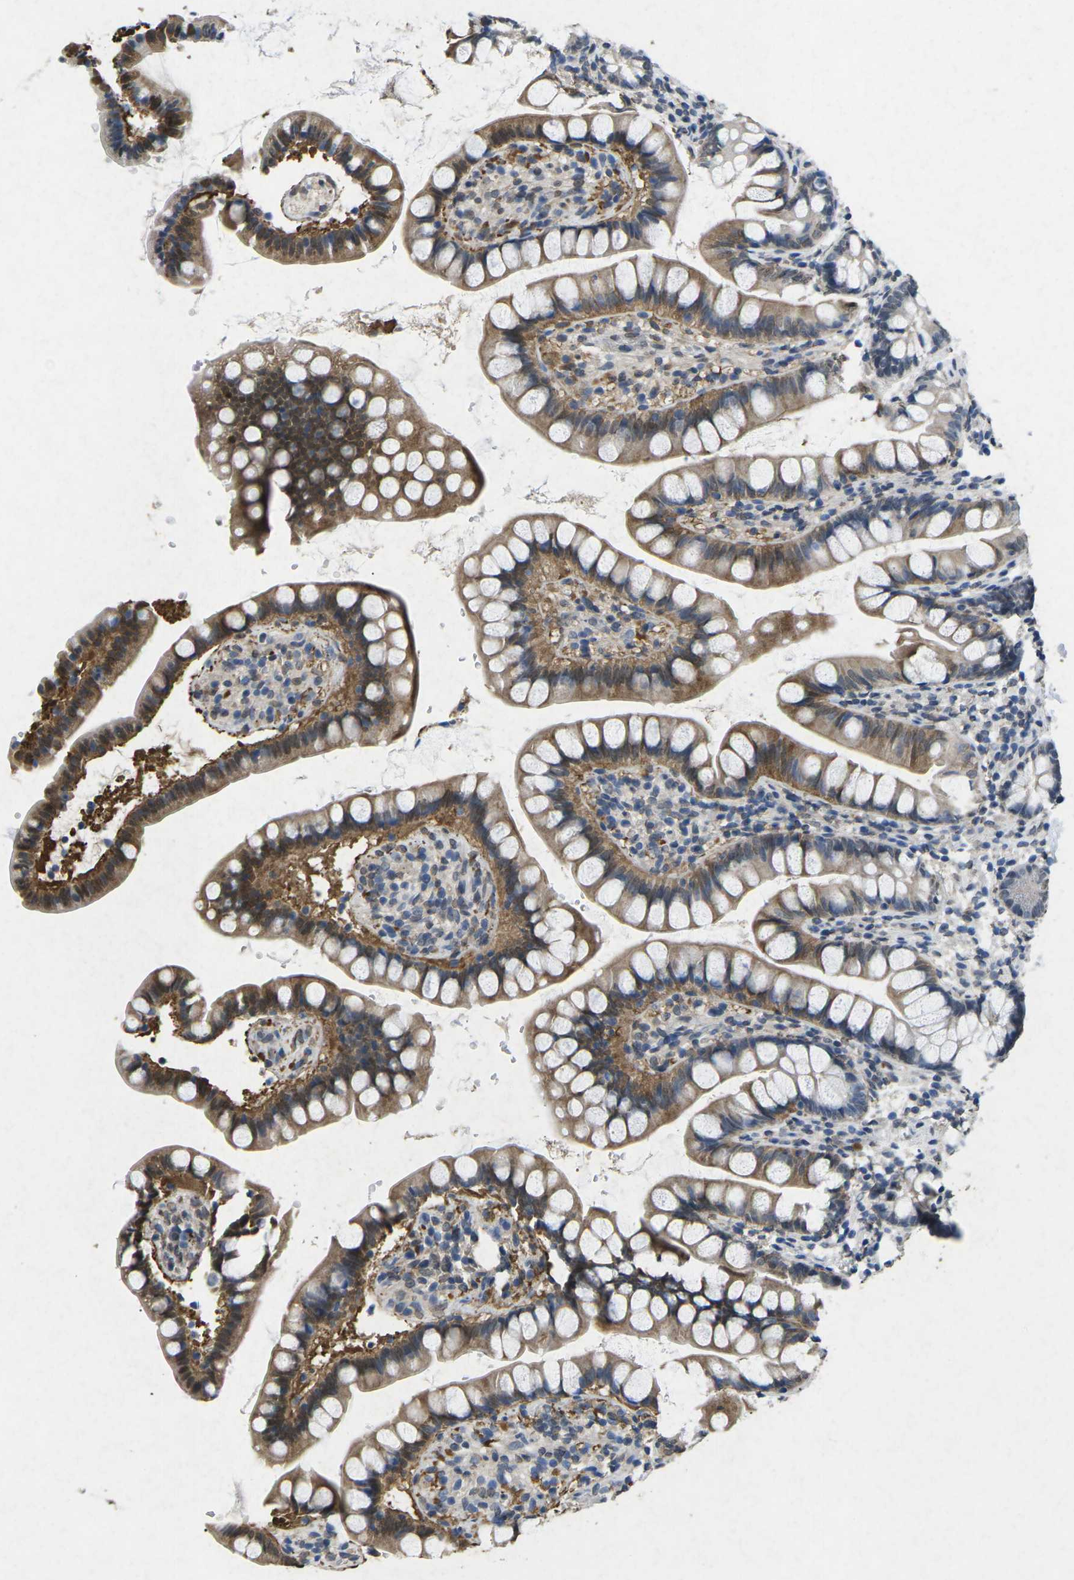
{"staining": {"intensity": "moderate", "quantity": "25%-75%", "location": "cytoplasmic/membranous"}, "tissue": "small intestine", "cell_type": "Glandular cells", "image_type": "normal", "snomed": [{"axis": "morphology", "description": "Normal tissue, NOS"}, {"axis": "topography", "description": "Small intestine"}], "caption": "Glandular cells demonstrate medium levels of moderate cytoplasmic/membranous staining in approximately 25%-75% of cells in benign human small intestine. The protein is stained brown, and the nuclei are stained in blue (DAB (3,3'-diaminobenzidine) IHC with brightfield microscopy, high magnification).", "gene": "SCNN1B", "patient": {"sex": "female", "age": 84}}